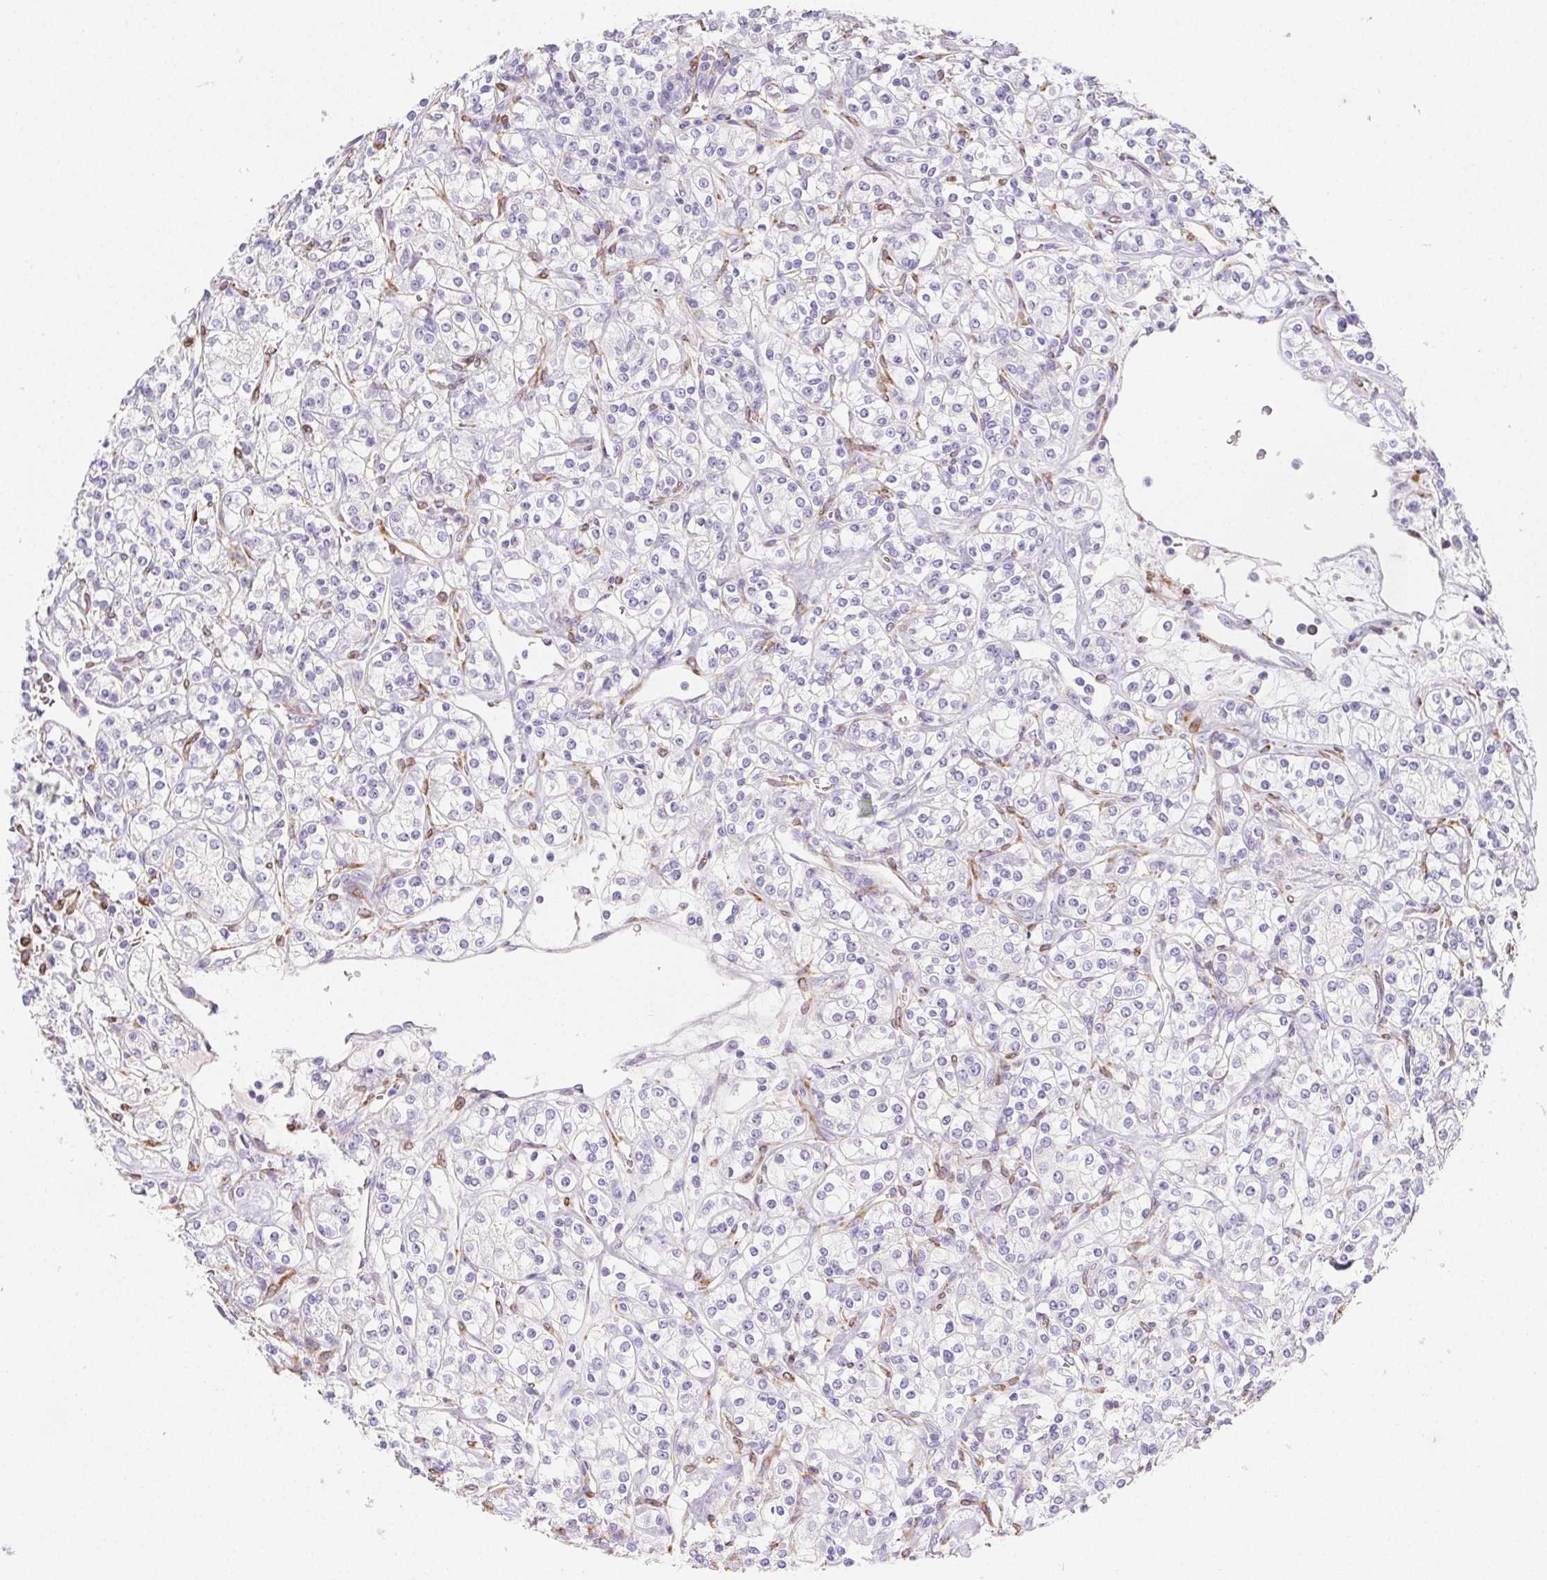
{"staining": {"intensity": "negative", "quantity": "none", "location": "none"}, "tissue": "renal cancer", "cell_type": "Tumor cells", "image_type": "cancer", "snomed": [{"axis": "morphology", "description": "Adenocarcinoma, NOS"}, {"axis": "topography", "description": "Kidney"}], "caption": "Immunohistochemistry (IHC) of human renal adenocarcinoma reveals no staining in tumor cells.", "gene": "HRC", "patient": {"sex": "male", "age": 77}}